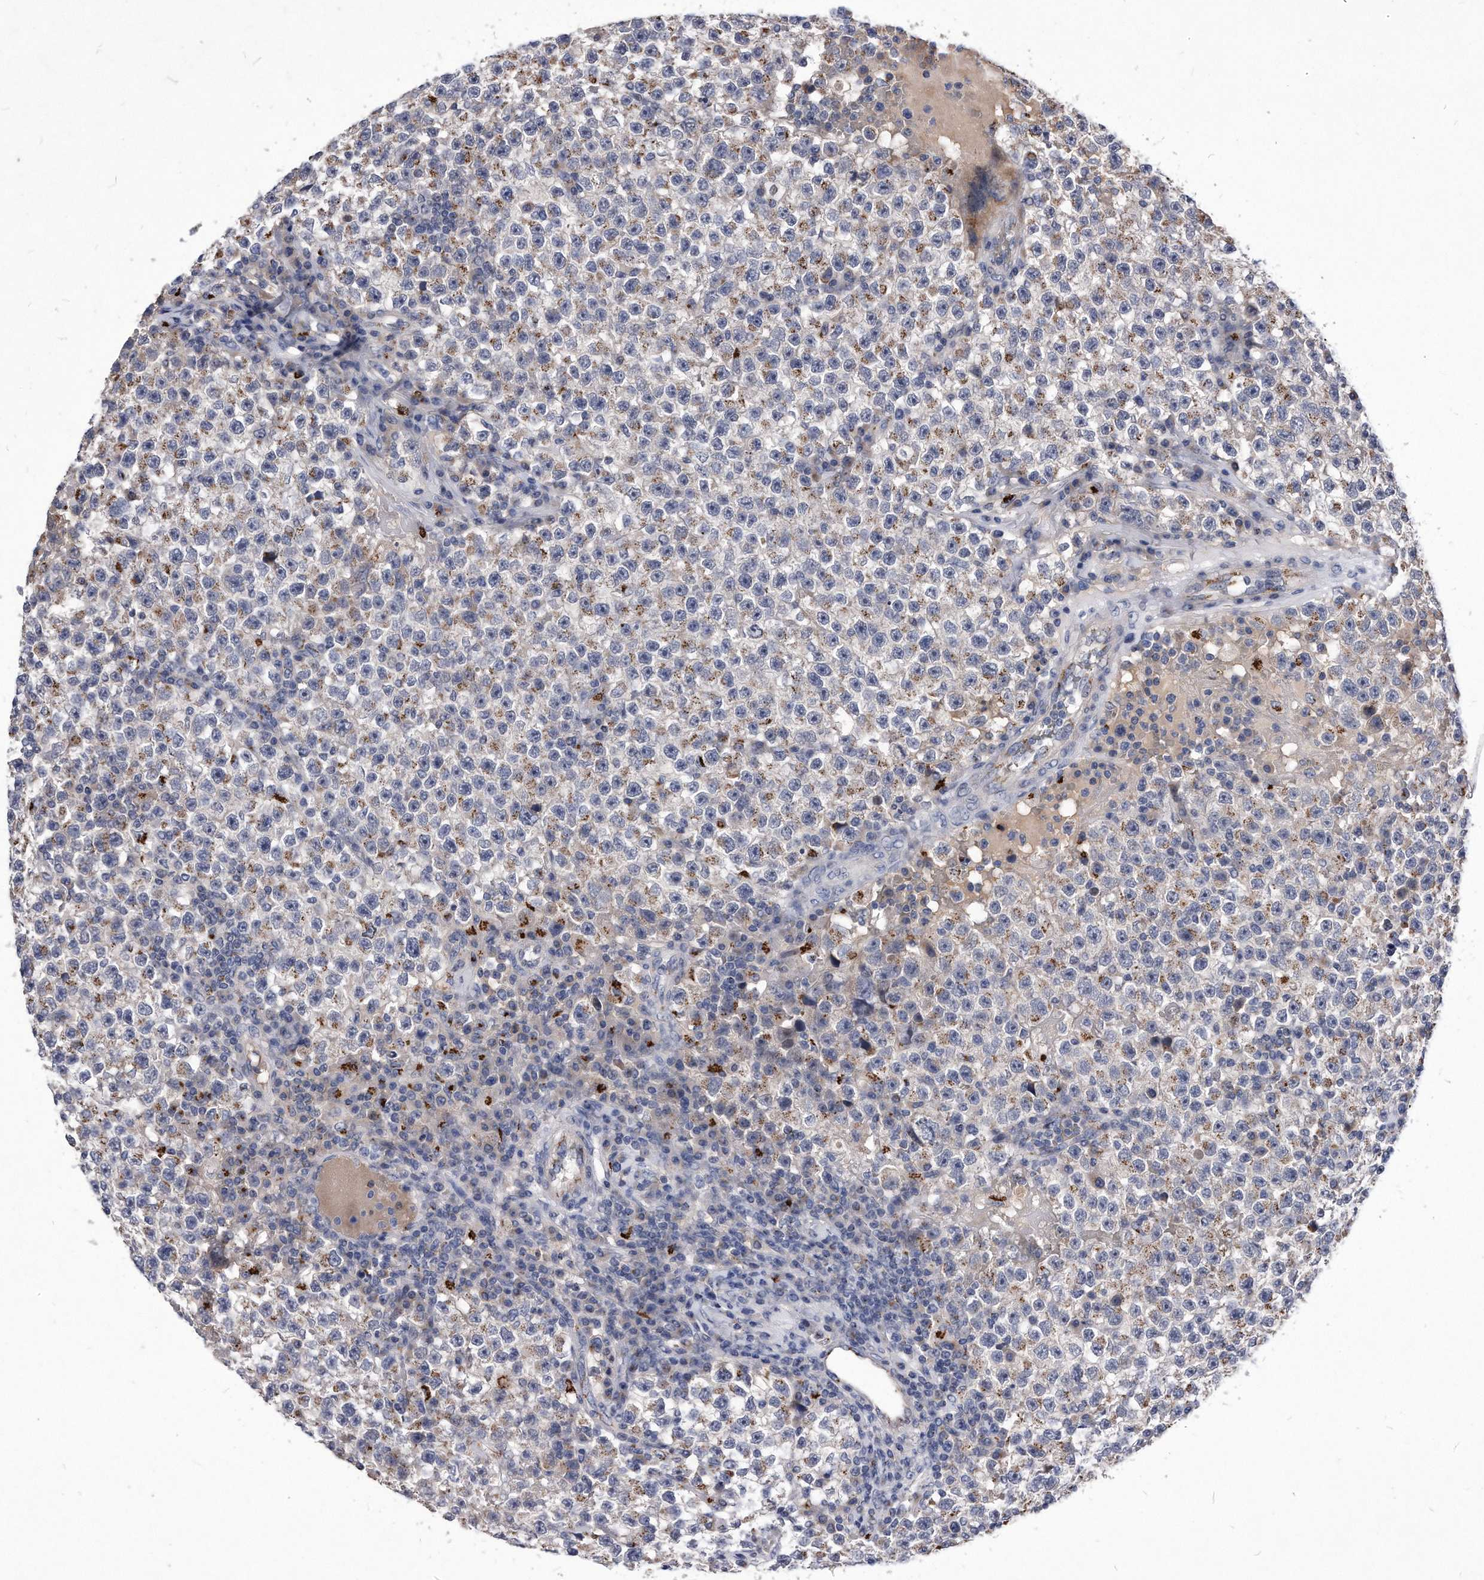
{"staining": {"intensity": "weak", "quantity": "25%-75%", "location": "cytoplasmic/membranous"}, "tissue": "testis cancer", "cell_type": "Tumor cells", "image_type": "cancer", "snomed": [{"axis": "morphology", "description": "Seminoma, NOS"}, {"axis": "topography", "description": "Testis"}], "caption": "Human seminoma (testis) stained with a brown dye displays weak cytoplasmic/membranous positive expression in about 25%-75% of tumor cells.", "gene": "MGAT4A", "patient": {"sex": "male", "age": 22}}